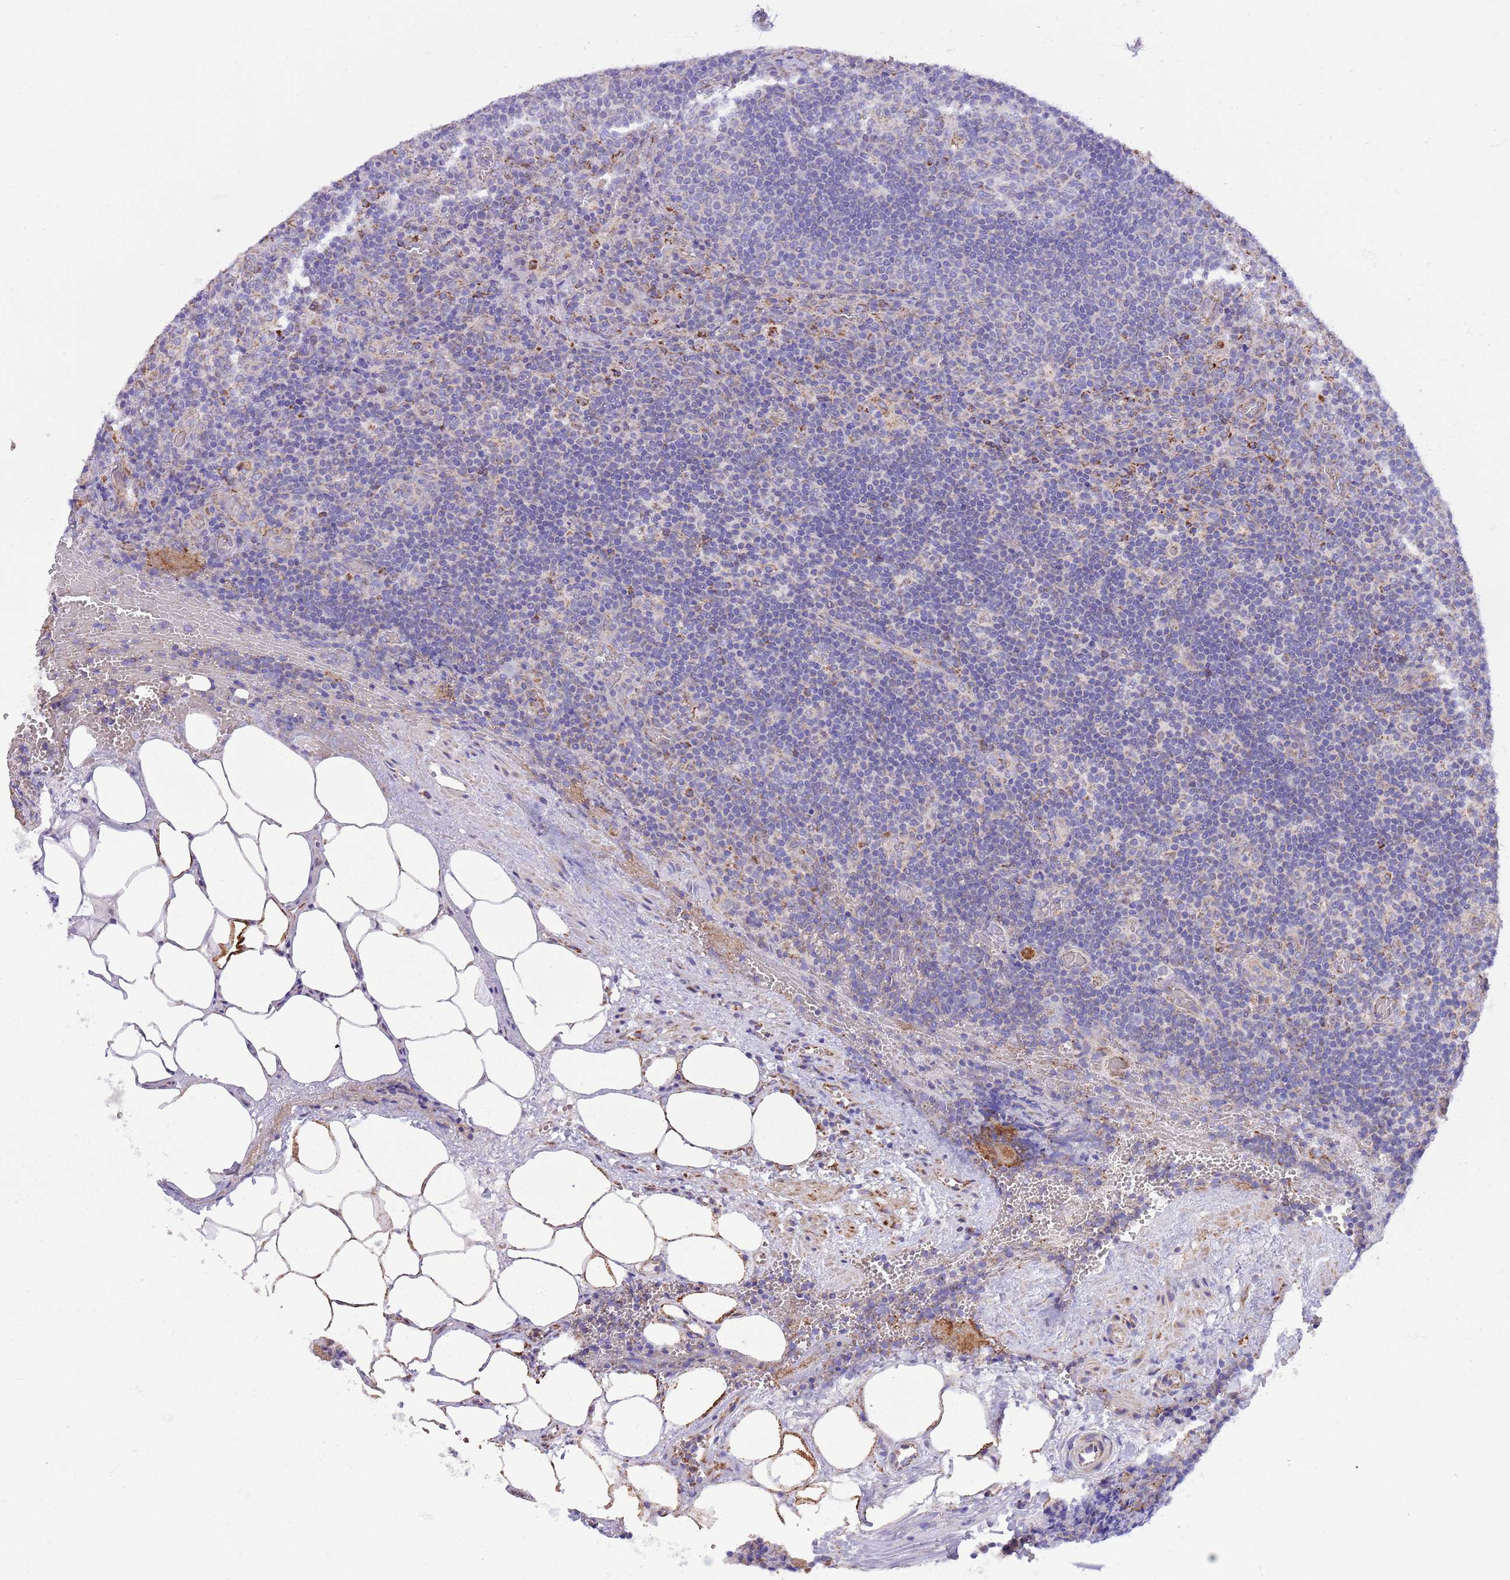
{"staining": {"intensity": "moderate", "quantity": "<25%", "location": "cytoplasmic/membranous"}, "tissue": "lymph node", "cell_type": "Germinal center cells", "image_type": "normal", "snomed": [{"axis": "morphology", "description": "Normal tissue, NOS"}, {"axis": "topography", "description": "Lymph node"}], "caption": "Germinal center cells exhibit low levels of moderate cytoplasmic/membranous positivity in approximately <25% of cells in normal lymph node. Nuclei are stained in blue.", "gene": "SS18L2", "patient": {"sex": "male", "age": 58}}